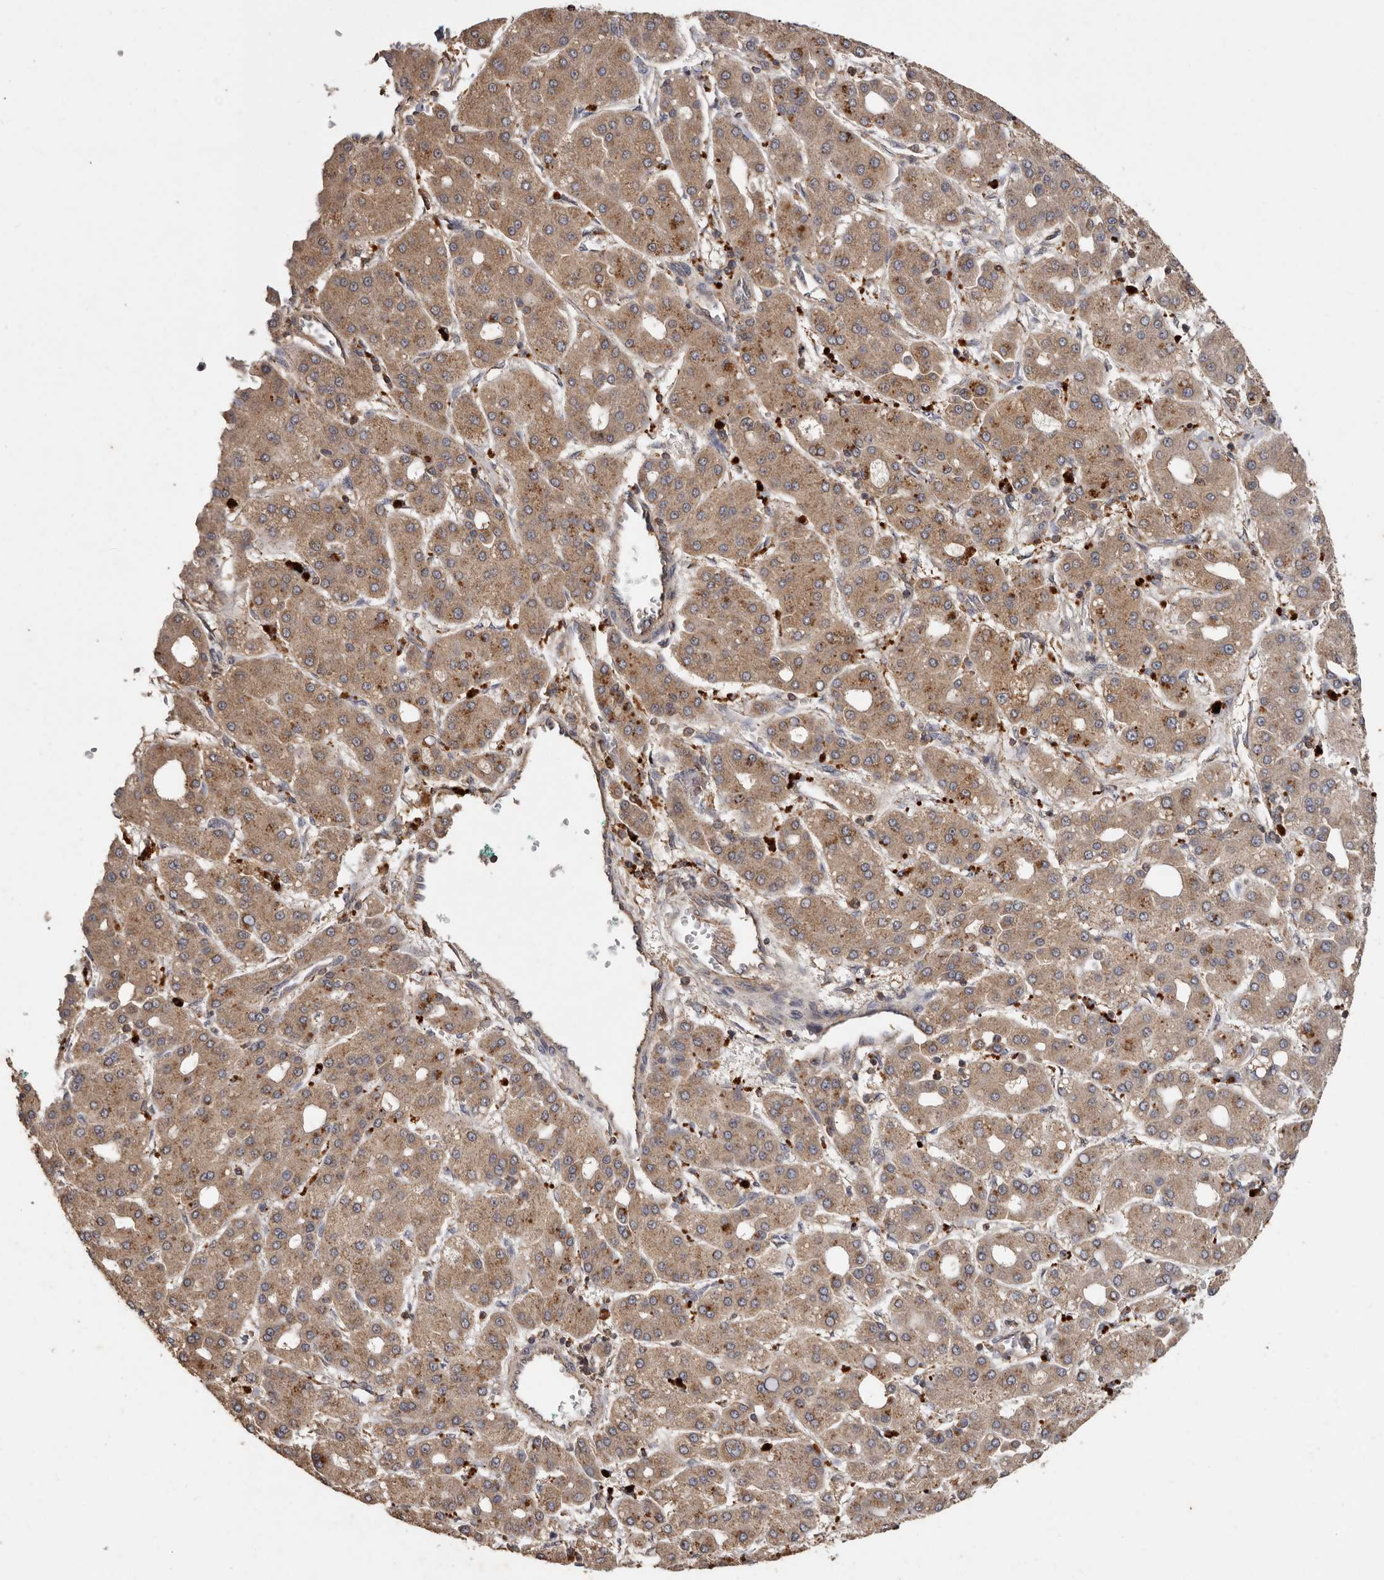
{"staining": {"intensity": "moderate", "quantity": ">75%", "location": "cytoplasmic/membranous"}, "tissue": "liver cancer", "cell_type": "Tumor cells", "image_type": "cancer", "snomed": [{"axis": "morphology", "description": "Carcinoma, Hepatocellular, NOS"}, {"axis": "topography", "description": "Liver"}], "caption": "Moderate cytoplasmic/membranous expression for a protein is appreciated in approximately >75% of tumor cells of liver cancer using immunohistochemistry (IHC).", "gene": "RWDD1", "patient": {"sex": "male", "age": 65}}